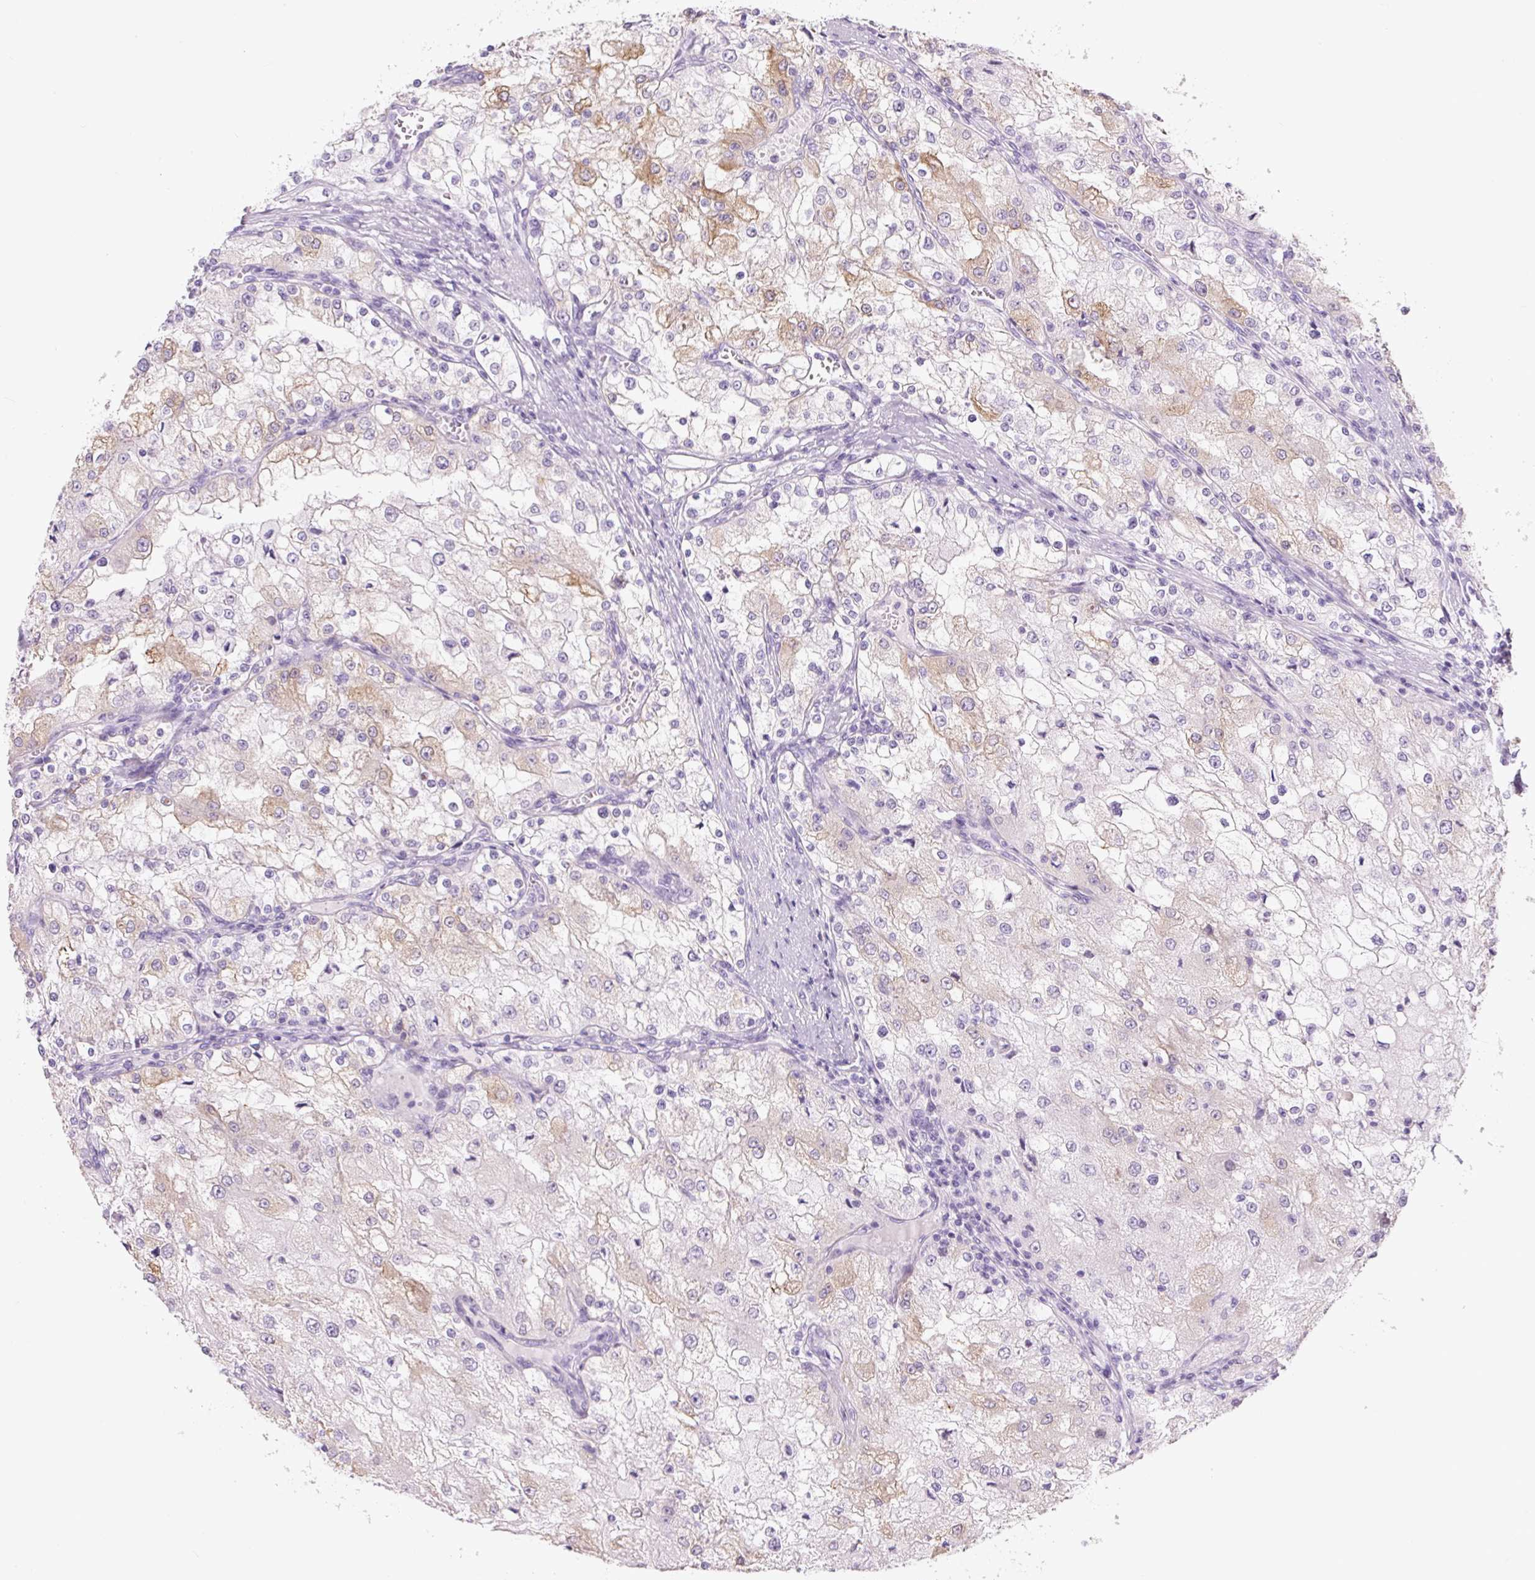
{"staining": {"intensity": "moderate", "quantity": "<25%", "location": "cytoplasmic/membranous"}, "tissue": "renal cancer", "cell_type": "Tumor cells", "image_type": "cancer", "snomed": [{"axis": "morphology", "description": "Adenocarcinoma, NOS"}, {"axis": "topography", "description": "Kidney"}], "caption": "Renal adenocarcinoma stained with DAB (3,3'-diaminobenzidine) immunohistochemistry (IHC) reveals low levels of moderate cytoplasmic/membranous staining in approximately <25% of tumor cells.", "gene": "COL9A2", "patient": {"sex": "female", "age": 74}}